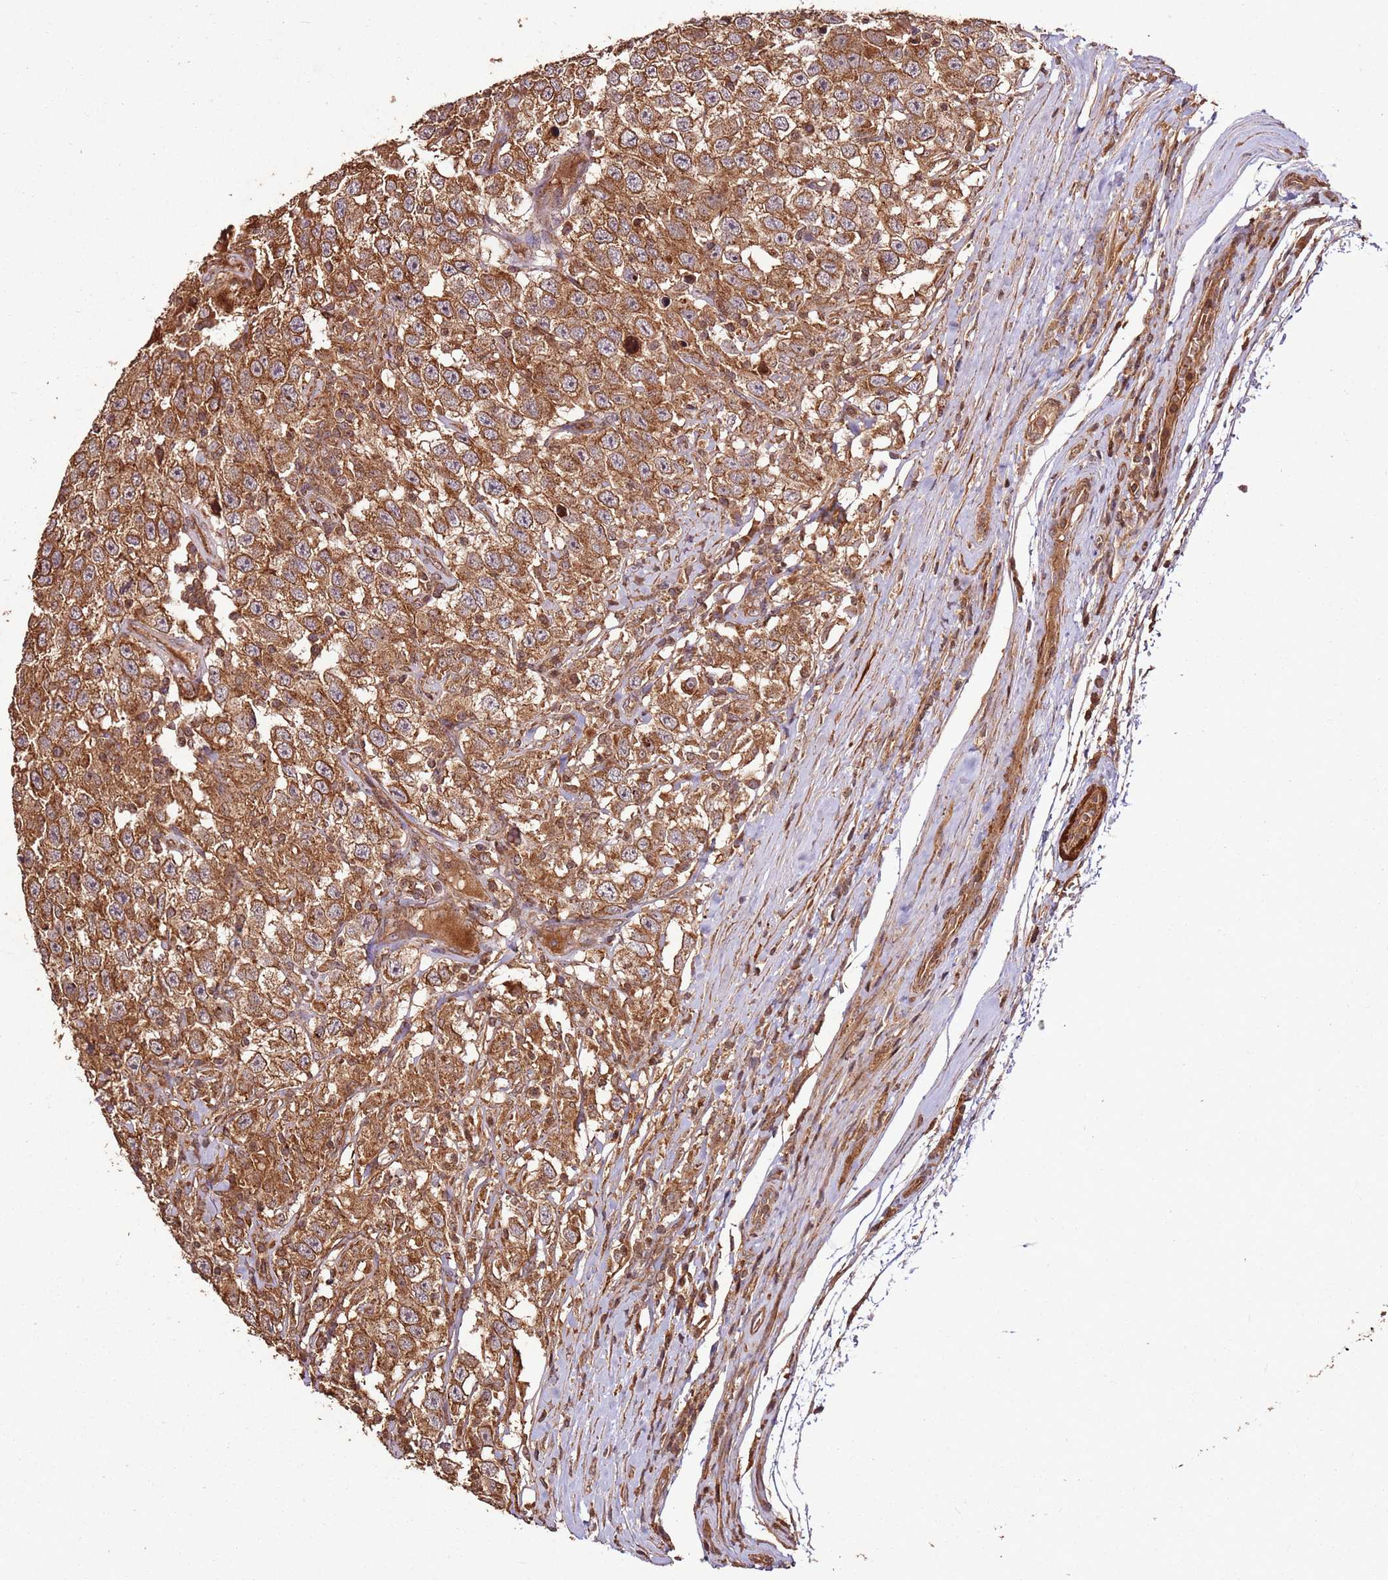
{"staining": {"intensity": "strong", "quantity": ">75%", "location": "cytoplasmic/membranous"}, "tissue": "testis cancer", "cell_type": "Tumor cells", "image_type": "cancer", "snomed": [{"axis": "morphology", "description": "Seminoma, NOS"}, {"axis": "topography", "description": "Testis"}], "caption": "DAB immunohistochemical staining of testis seminoma exhibits strong cytoplasmic/membranous protein expression in about >75% of tumor cells. (DAB IHC with brightfield microscopy, high magnification).", "gene": "FAM186A", "patient": {"sex": "male", "age": 41}}